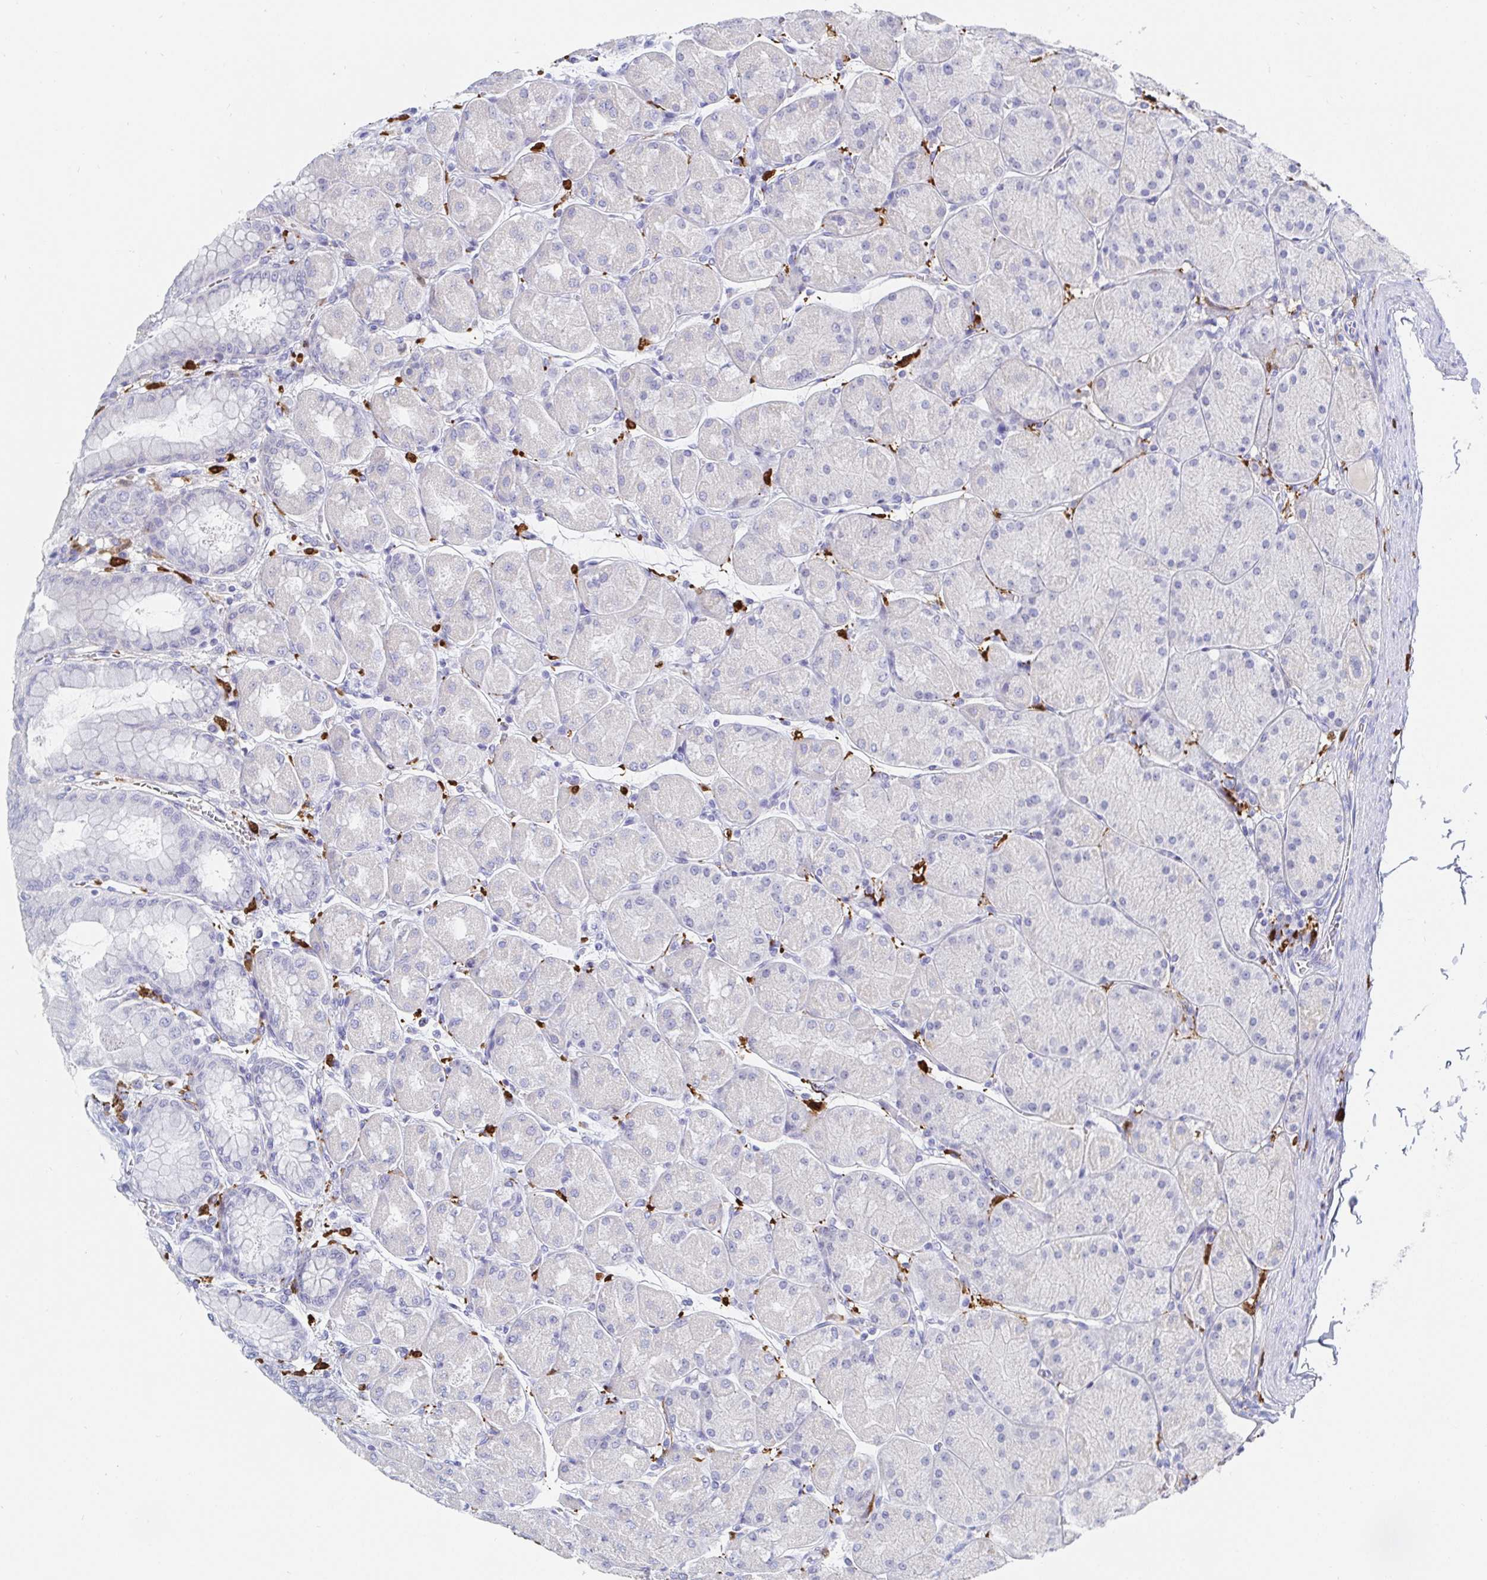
{"staining": {"intensity": "negative", "quantity": "none", "location": "none"}, "tissue": "stomach", "cell_type": "Glandular cells", "image_type": "normal", "snomed": [{"axis": "morphology", "description": "Normal tissue, NOS"}, {"axis": "topography", "description": "Stomach, upper"}], "caption": "Immunohistochemistry photomicrograph of benign stomach: human stomach stained with DAB (3,3'-diaminobenzidine) reveals no significant protein positivity in glandular cells. (DAB immunohistochemistry visualized using brightfield microscopy, high magnification).", "gene": "OR2A1", "patient": {"sex": "female", "age": 56}}